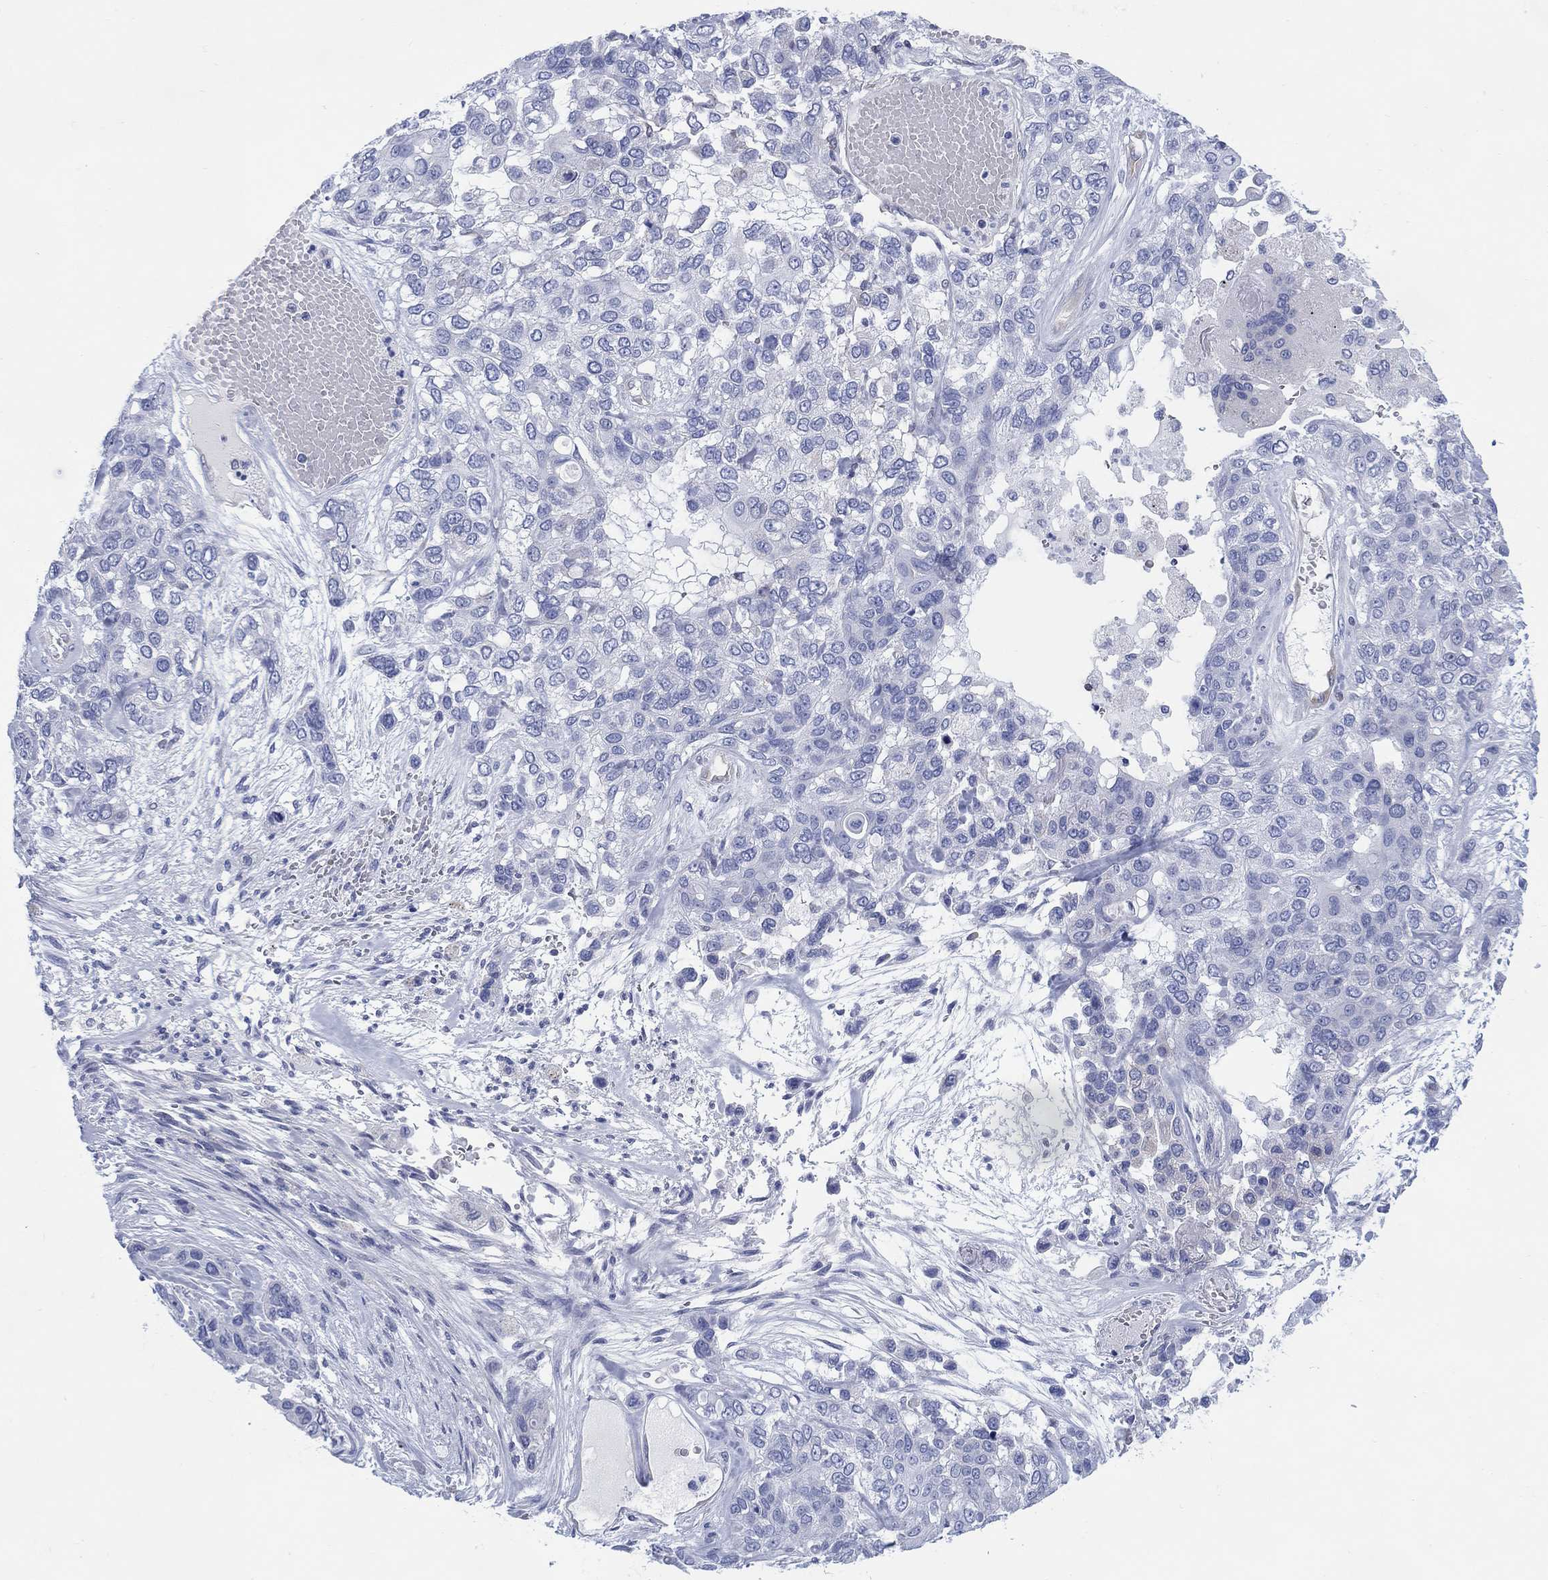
{"staining": {"intensity": "negative", "quantity": "none", "location": "none"}, "tissue": "lung cancer", "cell_type": "Tumor cells", "image_type": "cancer", "snomed": [{"axis": "morphology", "description": "Squamous cell carcinoma, NOS"}, {"axis": "topography", "description": "Lung"}], "caption": "Immunohistochemical staining of human lung squamous cell carcinoma shows no significant staining in tumor cells. (DAB (3,3'-diaminobenzidine) immunohistochemistry (IHC), high magnification).", "gene": "DDI1", "patient": {"sex": "female", "age": 70}}